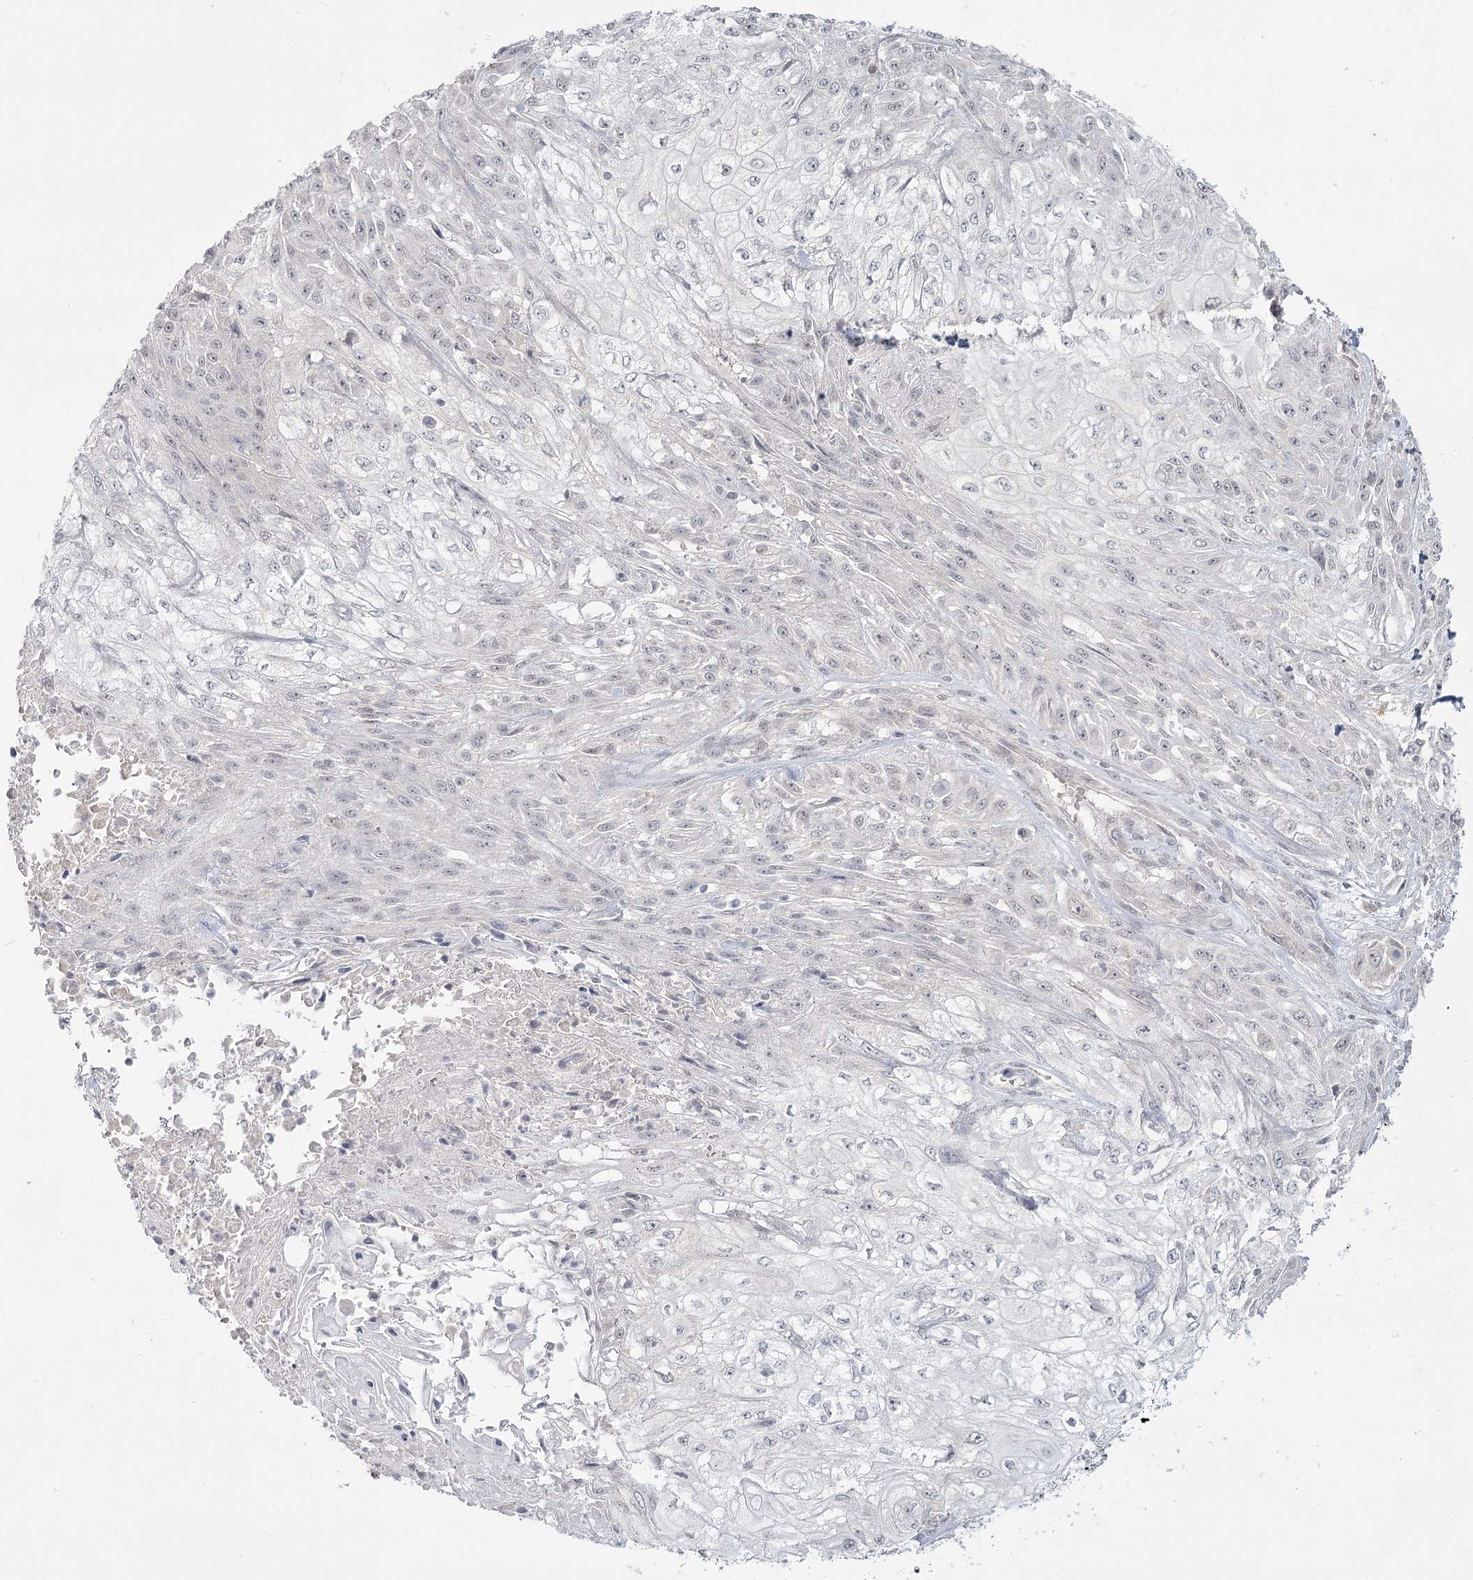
{"staining": {"intensity": "negative", "quantity": "none", "location": "none"}, "tissue": "skin cancer", "cell_type": "Tumor cells", "image_type": "cancer", "snomed": [{"axis": "morphology", "description": "Squamous cell carcinoma, NOS"}, {"axis": "morphology", "description": "Squamous cell carcinoma, metastatic, NOS"}, {"axis": "topography", "description": "Skin"}, {"axis": "topography", "description": "Lymph node"}], "caption": "Immunohistochemistry (IHC) micrograph of neoplastic tissue: metastatic squamous cell carcinoma (skin) stained with DAB displays no significant protein expression in tumor cells.", "gene": "LY6G5C", "patient": {"sex": "male", "age": 75}}